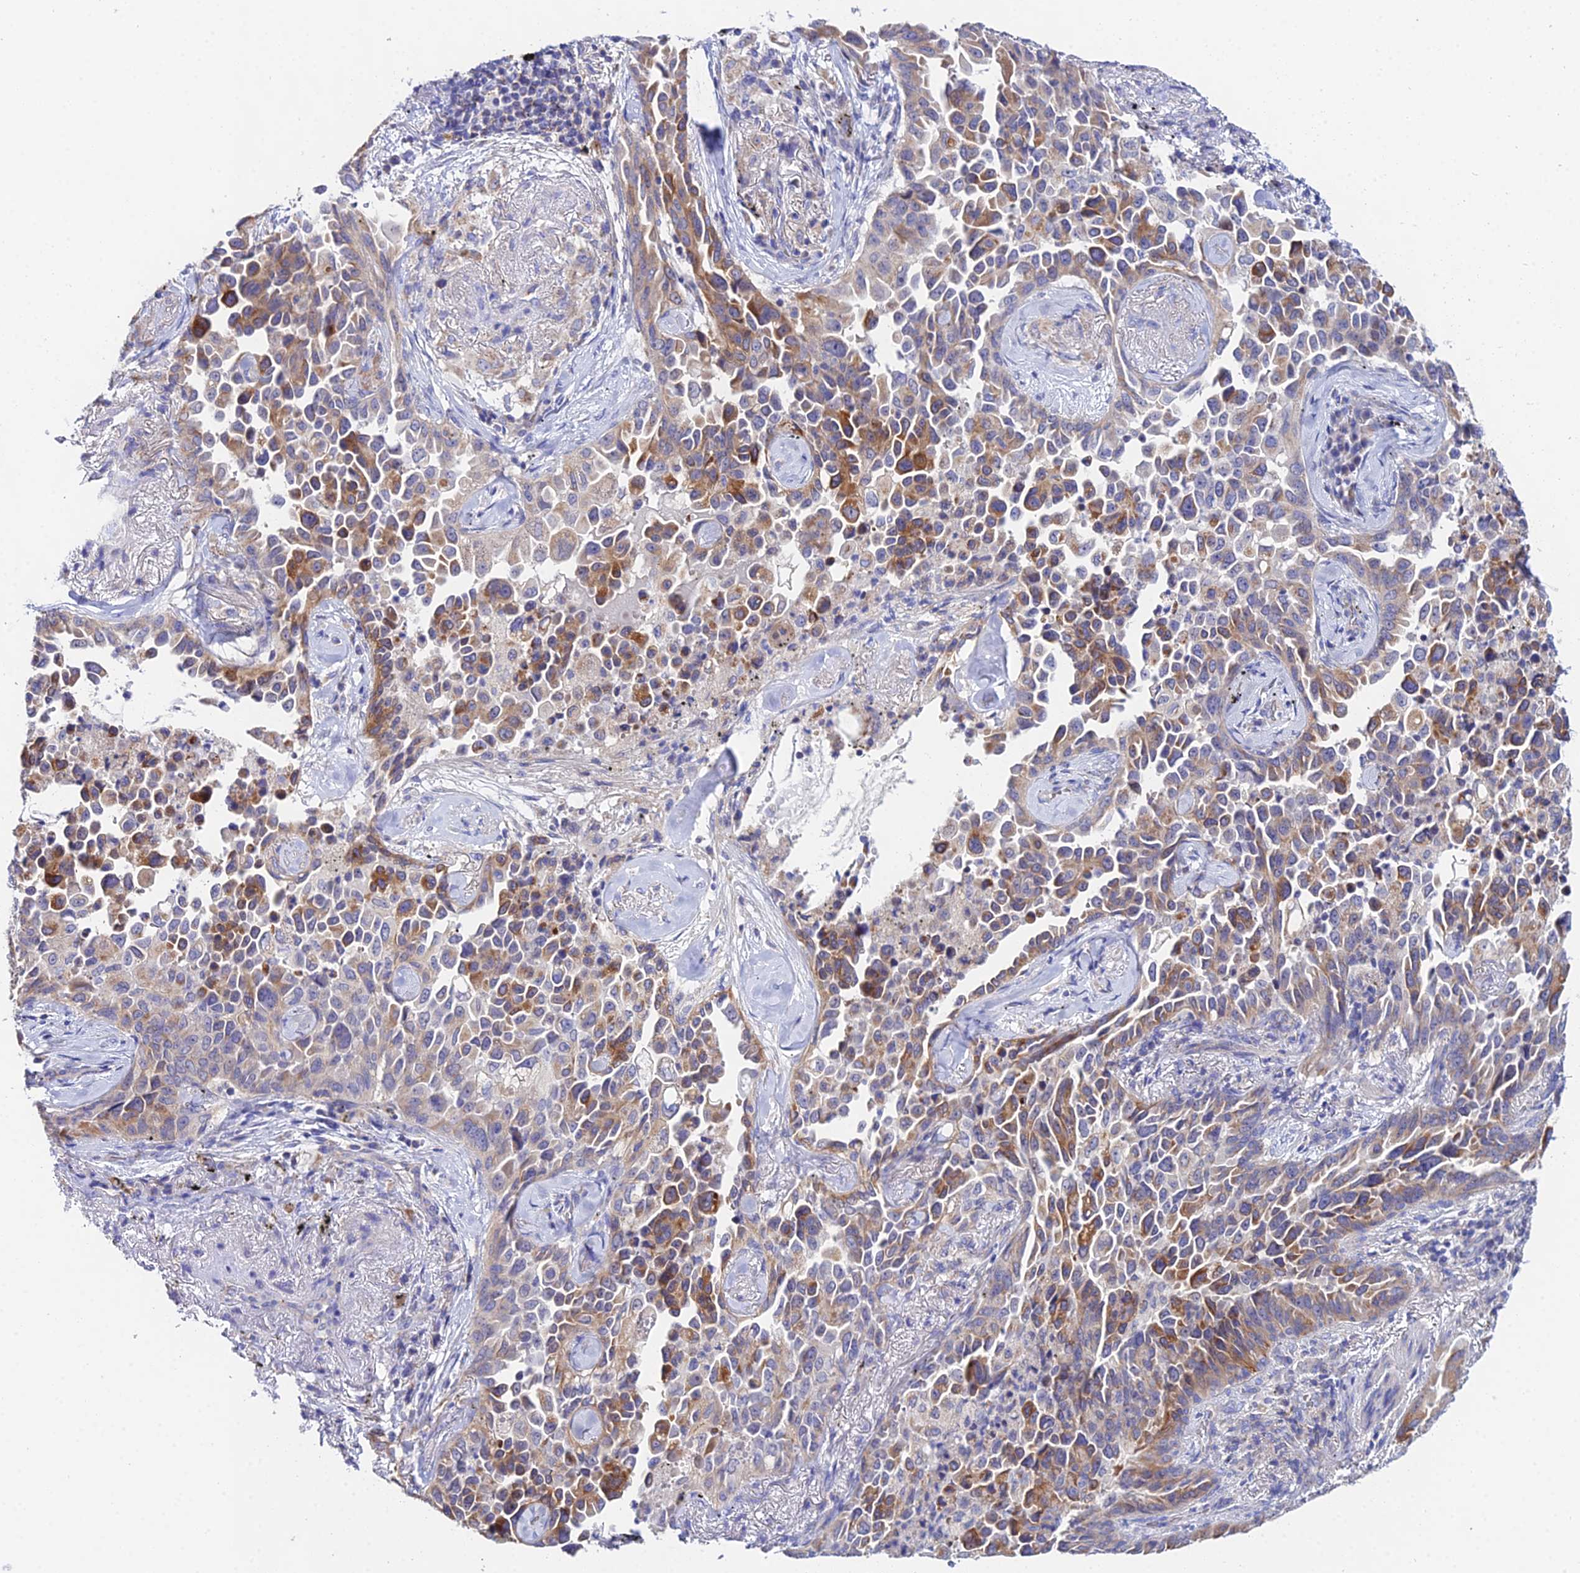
{"staining": {"intensity": "moderate", "quantity": "25%-75%", "location": "cytoplasmic/membranous"}, "tissue": "lung cancer", "cell_type": "Tumor cells", "image_type": "cancer", "snomed": [{"axis": "morphology", "description": "Adenocarcinoma, NOS"}, {"axis": "topography", "description": "Lung"}], "caption": "Lung cancer tissue shows moderate cytoplasmic/membranous positivity in about 25%-75% of tumor cells, visualized by immunohistochemistry.", "gene": "PPP2R2C", "patient": {"sex": "female", "age": 67}}